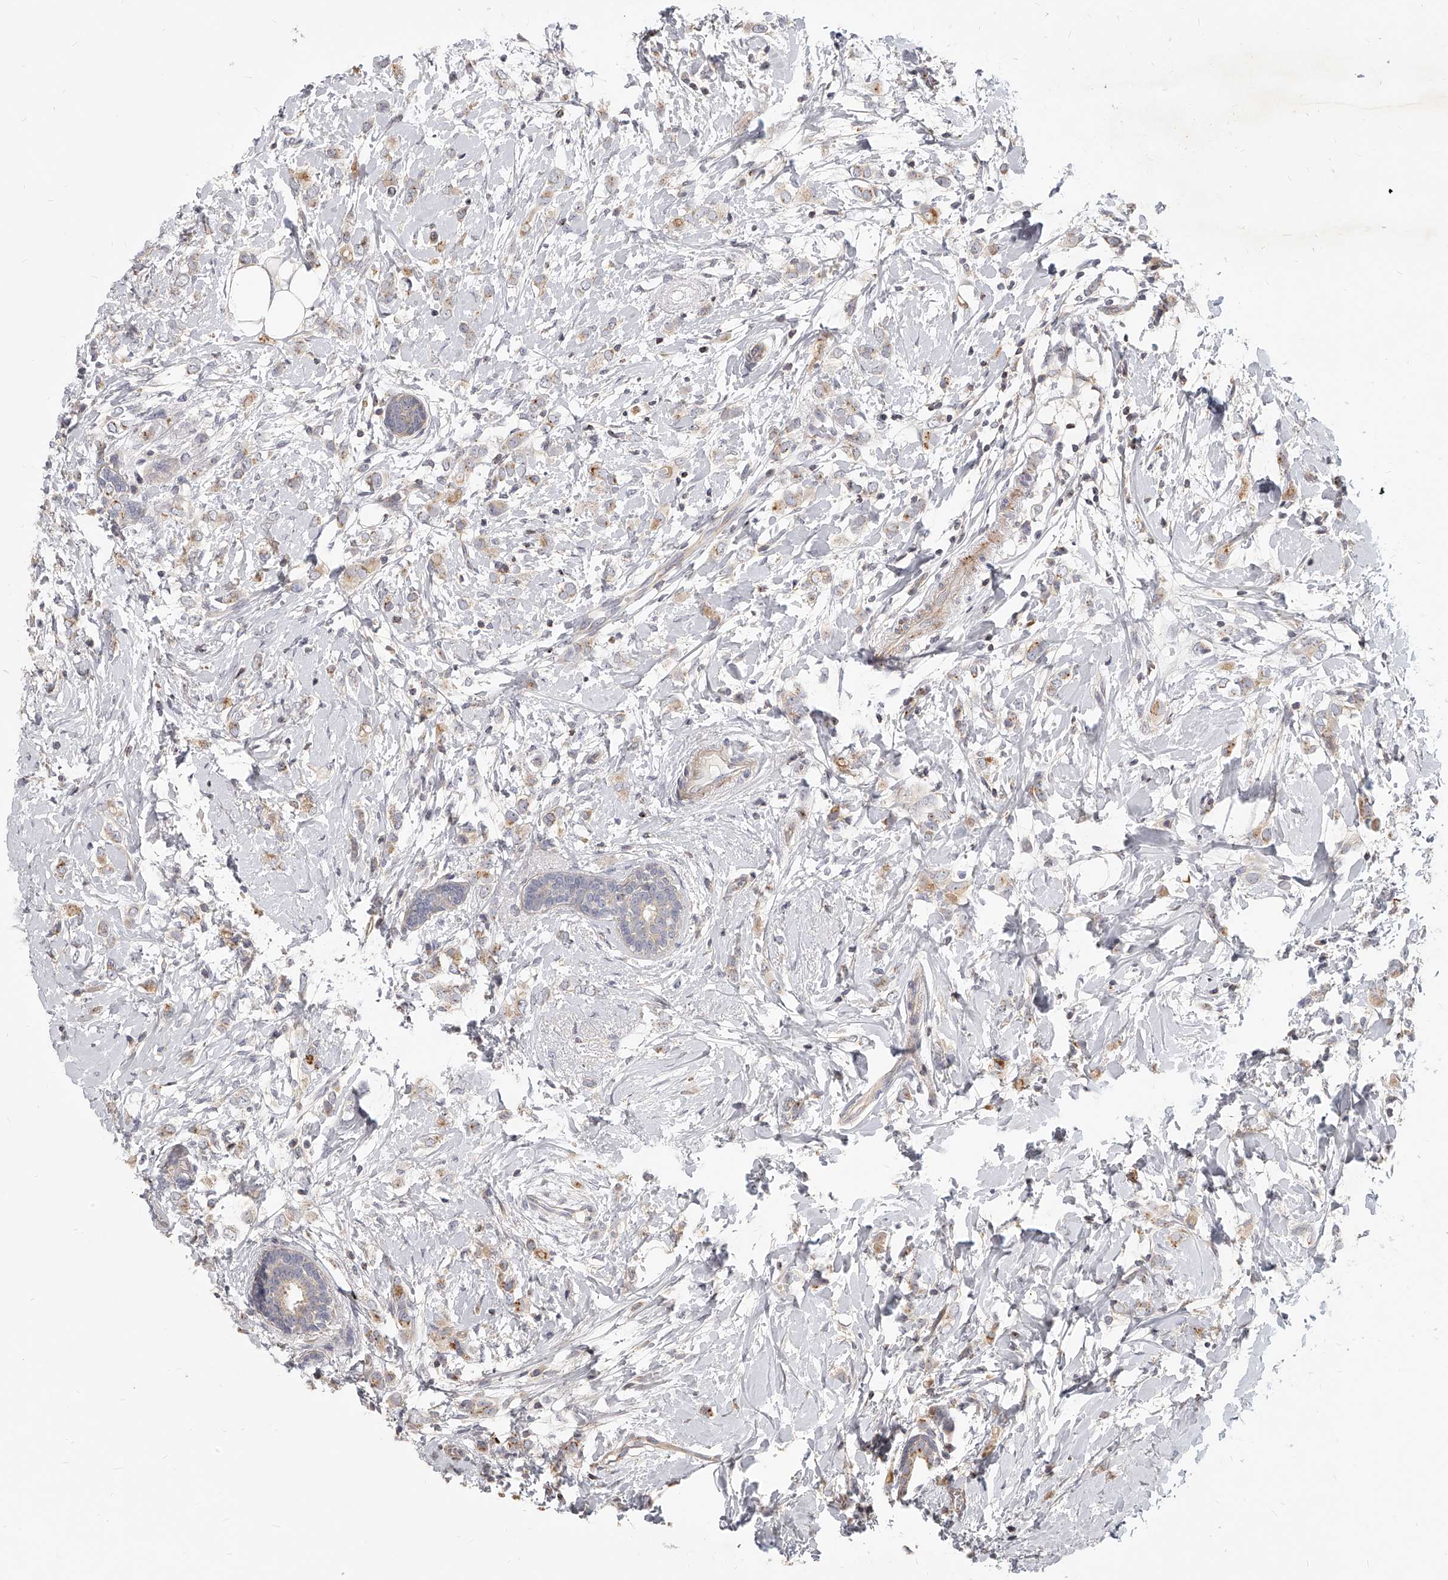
{"staining": {"intensity": "weak", "quantity": ">75%", "location": "cytoplasmic/membranous"}, "tissue": "breast cancer", "cell_type": "Tumor cells", "image_type": "cancer", "snomed": [{"axis": "morphology", "description": "Normal tissue, NOS"}, {"axis": "morphology", "description": "Lobular carcinoma"}, {"axis": "topography", "description": "Breast"}], "caption": "Lobular carcinoma (breast) stained with DAB (3,3'-diaminobenzidine) immunohistochemistry (IHC) demonstrates low levels of weak cytoplasmic/membranous staining in about >75% of tumor cells.", "gene": "SLC37A1", "patient": {"sex": "female", "age": 47}}